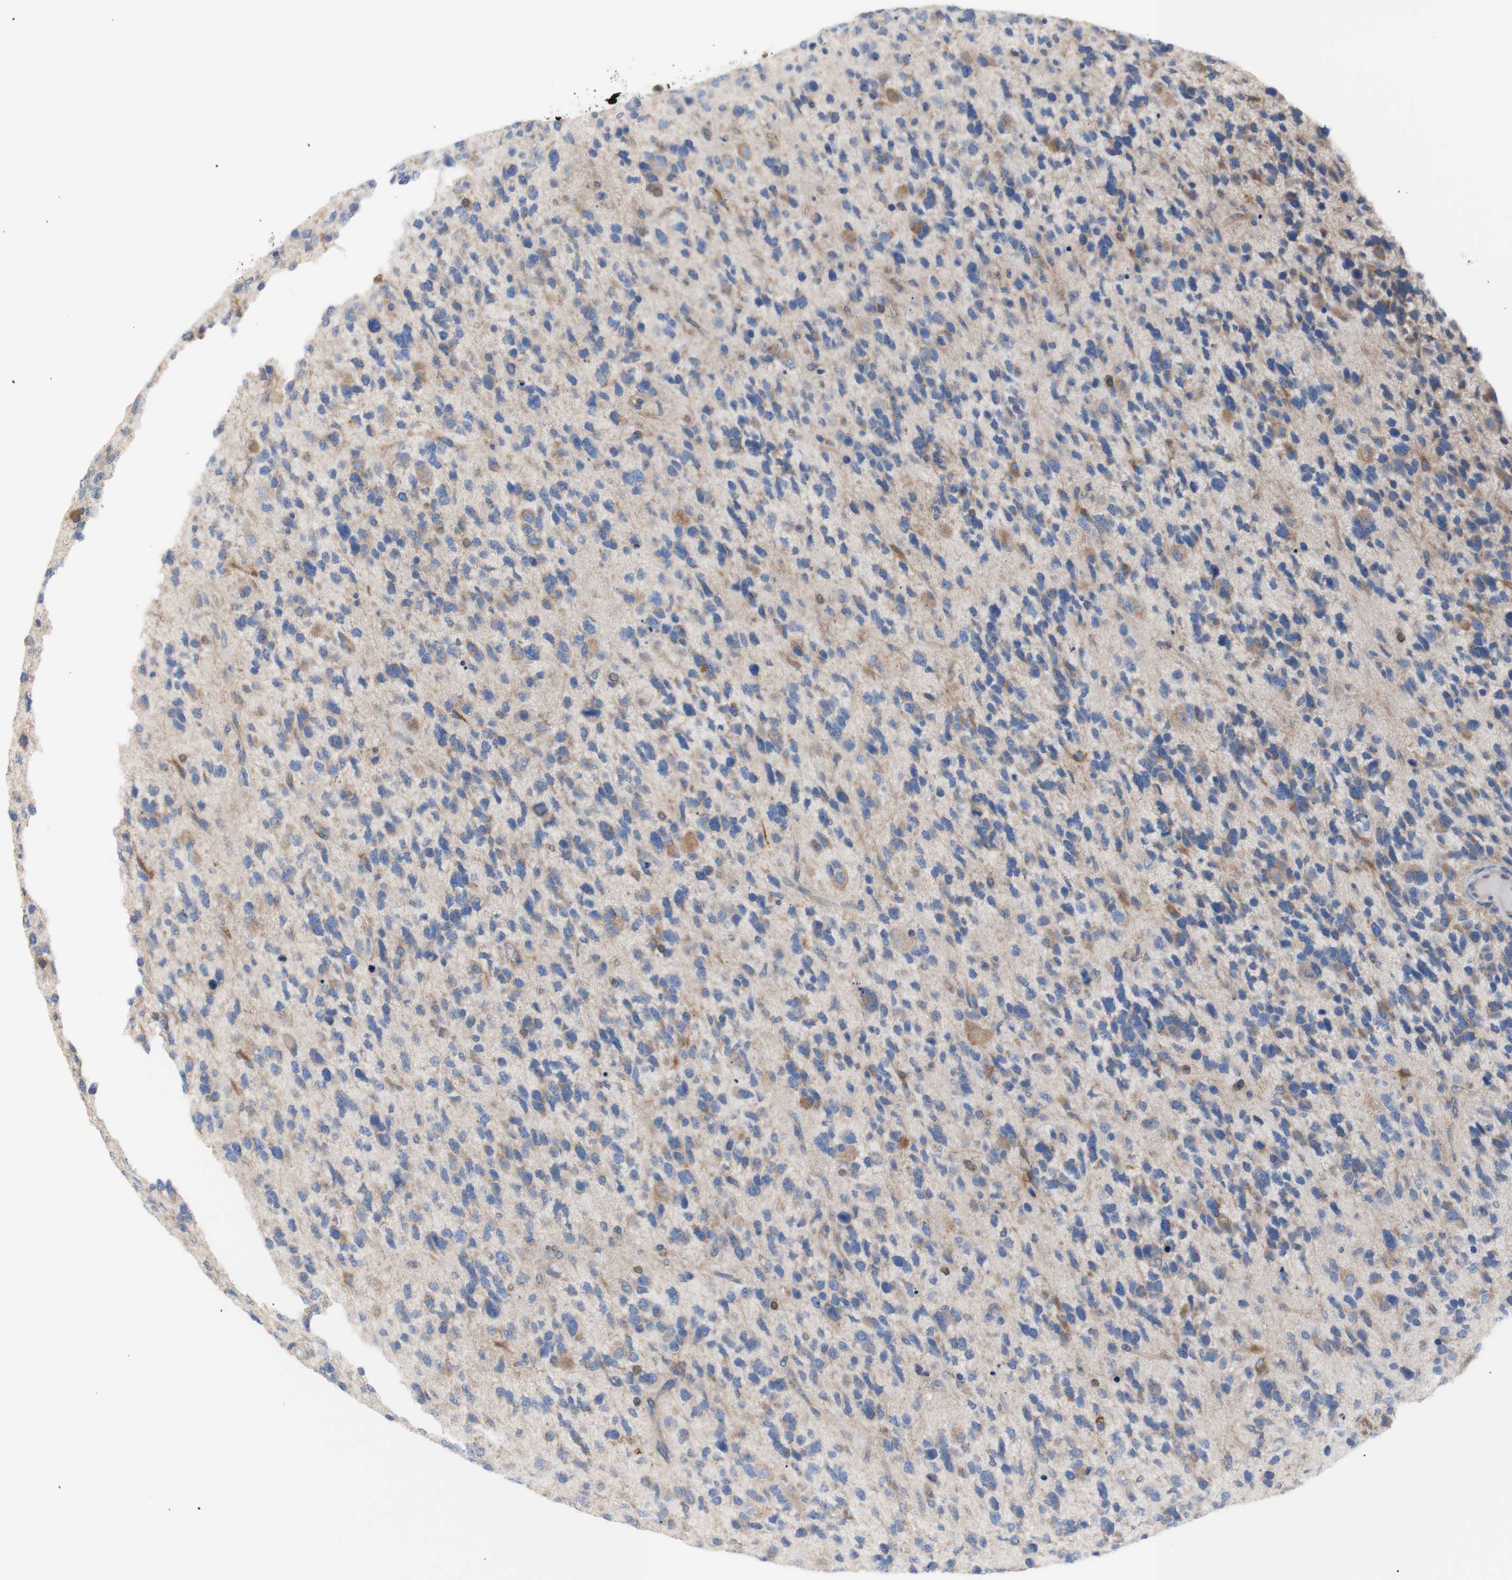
{"staining": {"intensity": "moderate", "quantity": "<25%", "location": "cytoplasmic/membranous"}, "tissue": "glioma", "cell_type": "Tumor cells", "image_type": "cancer", "snomed": [{"axis": "morphology", "description": "Glioma, malignant, High grade"}, {"axis": "topography", "description": "Brain"}], "caption": "Brown immunohistochemical staining in glioma reveals moderate cytoplasmic/membranous expression in approximately <25% of tumor cells.", "gene": "ERLIN1", "patient": {"sex": "female", "age": 58}}